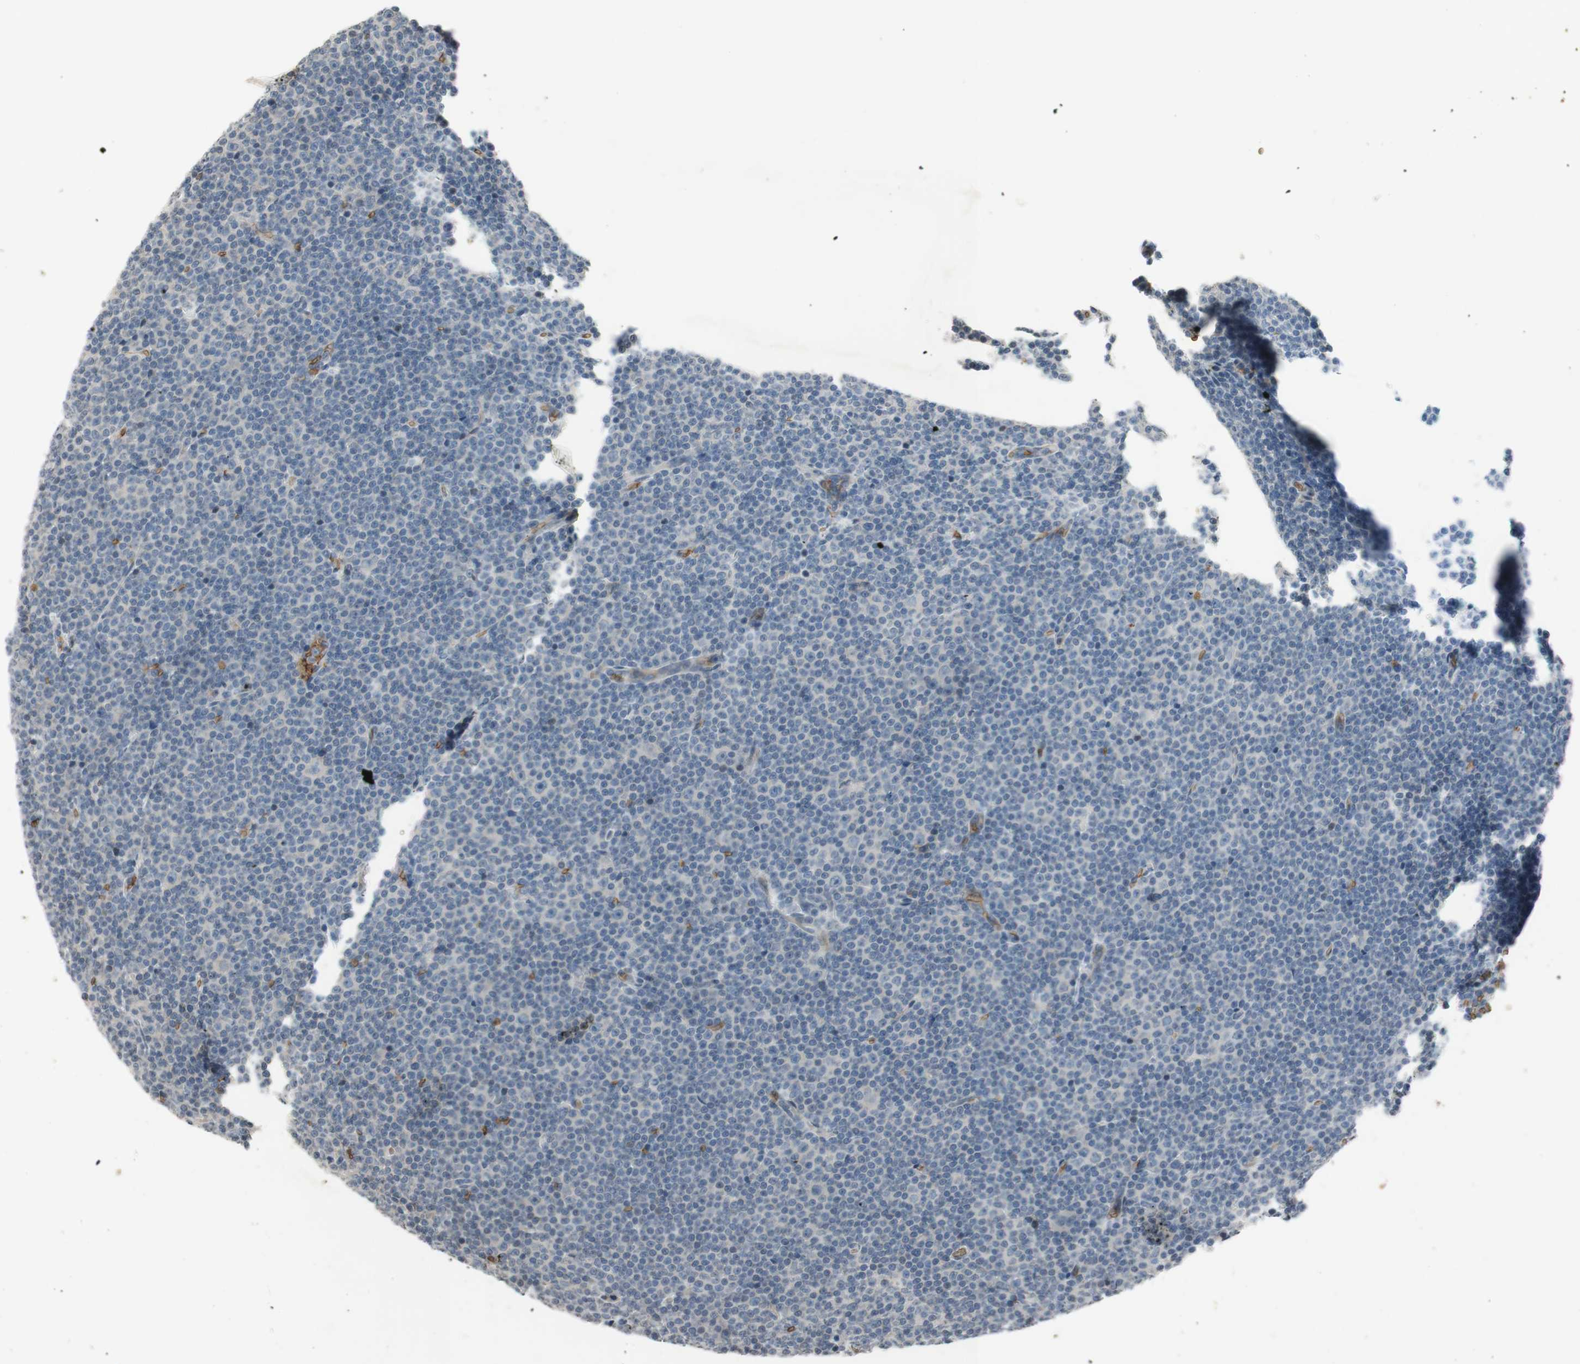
{"staining": {"intensity": "negative", "quantity": "none", "location": "none"}, "tissue": "lymphoma", "cell_type": "Tumor cells", "image_type": "cancer", "snomed": [{"axis": "morphology", "description": "Malignant lymphoma, non-Hodgkin's type, Low grade"}, {"axis": "topography", "description": "Lymph node"}], "caption": "This is a histopathology image of immunohistochemistry staining of lymphoma, which shows no expression in tumor cells. The staining is performed using DAB (3,3'-diaminobenzidine) brown chromogen with nuclei counter-stained in using hematoxylin.", "gene": "GYPC", "patient": {"sex": "female", "age": 67}}